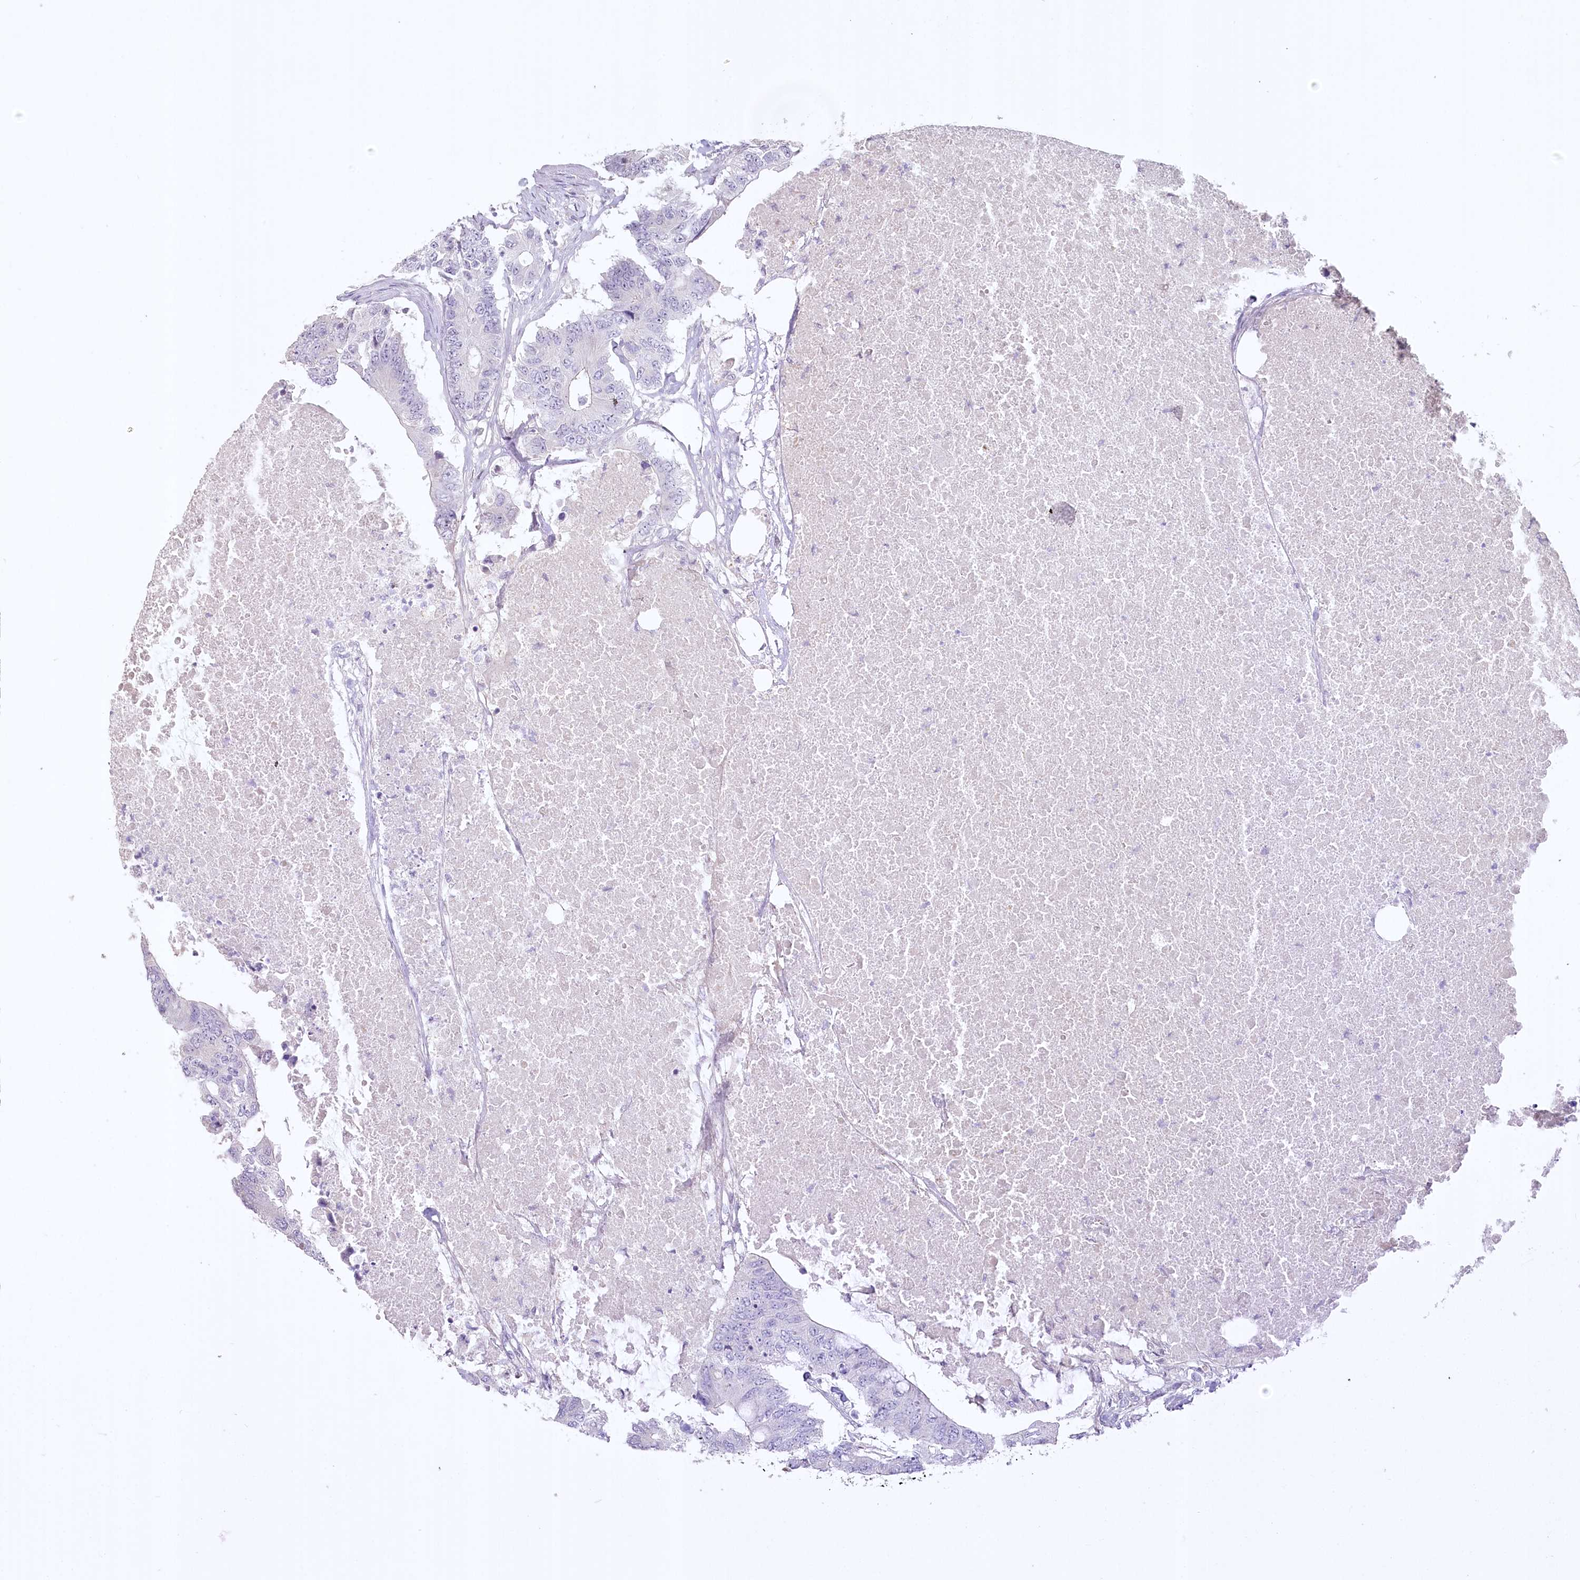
{"staining": {"intensity": "negative", "quantity": "none", "location": "none"}, "tissue": "colorectal cancer", "cell_type": "Tumor cells", "image_type": "cancer", "snomed": [{"axis": "morphology", "description": "Adenocarcinoma, NOS"}, {"axis": "topography", "description": "Colon"}], "caption": "Image shows no protein positivity in tumor cells of adenocarcinoma (colorectal) tissue.", "gene": "USP11", "patient": {"sex": "male", "age": 71}}